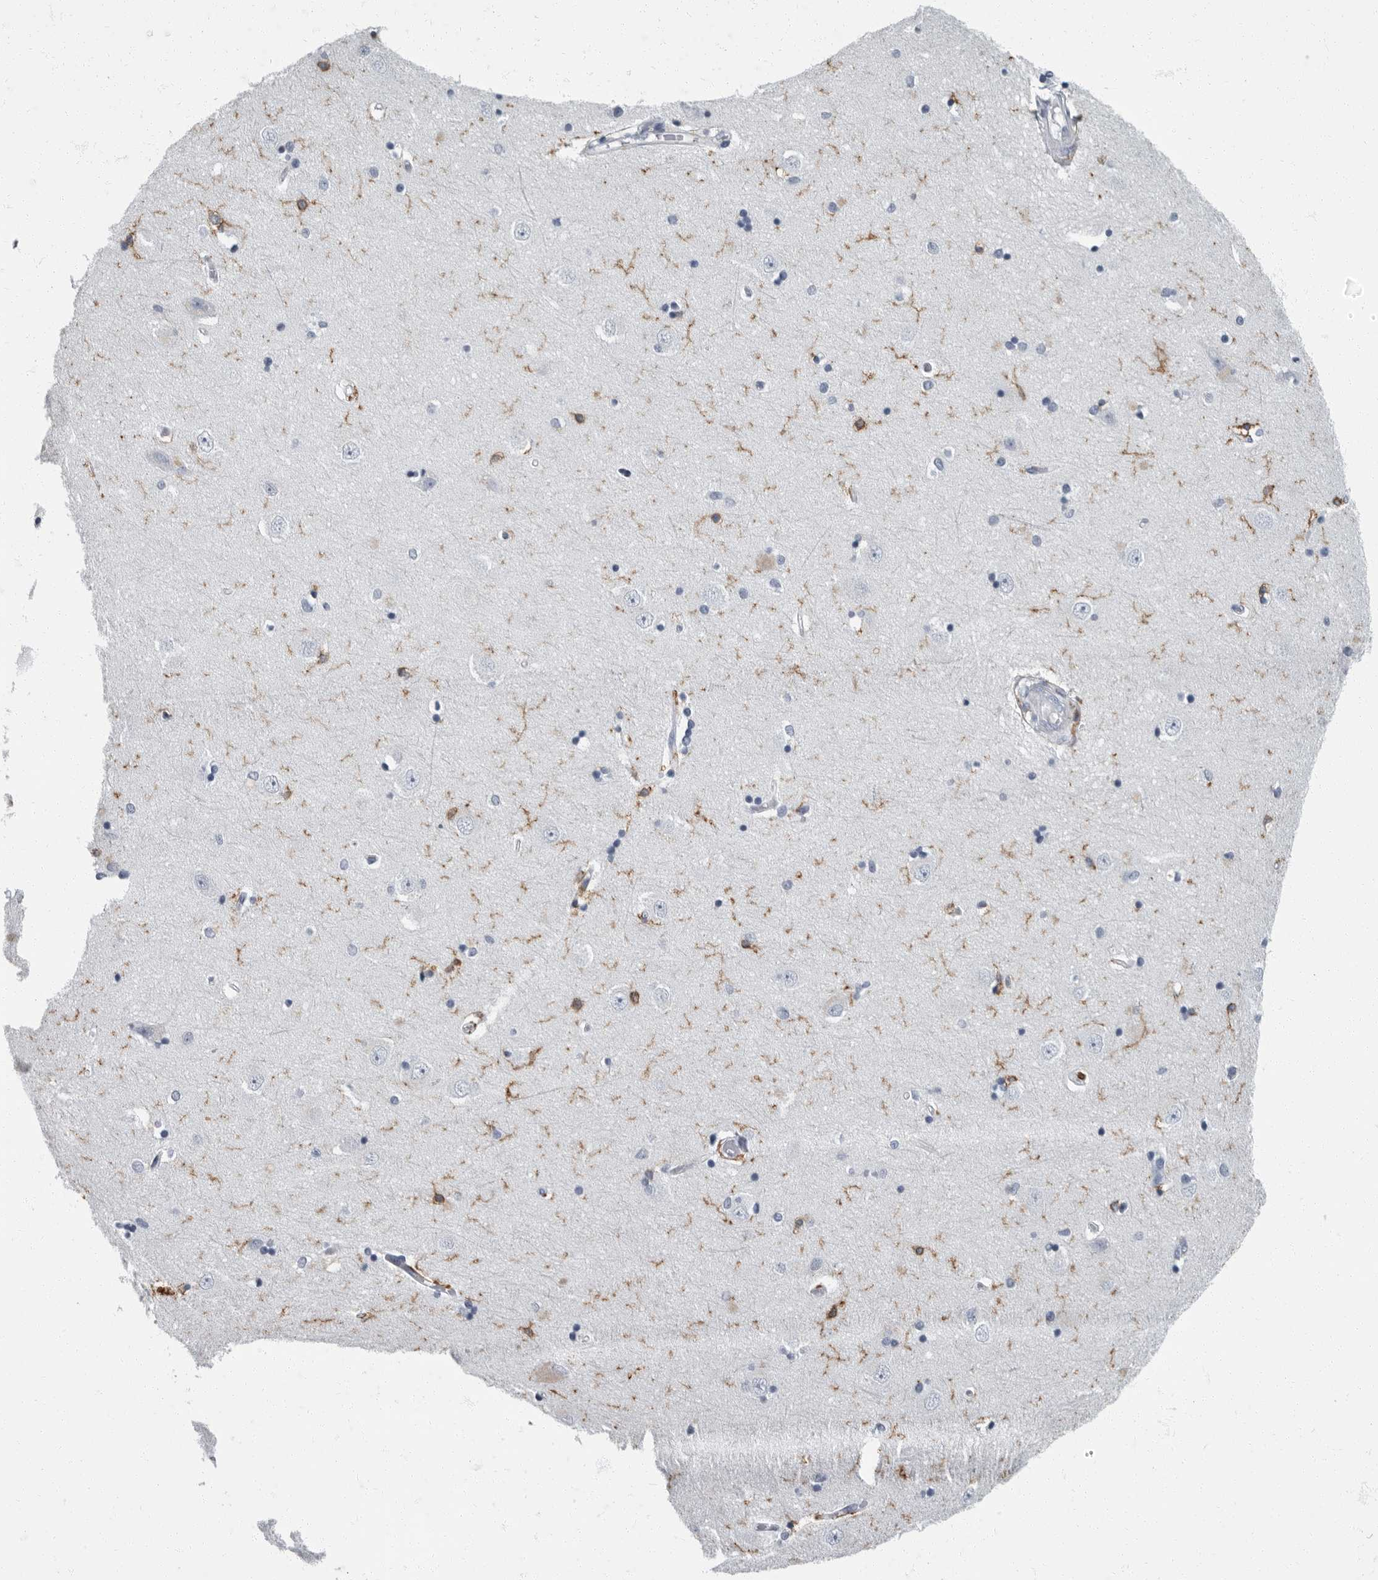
{"staining": {"intensity": "moderate", "quantity": "<25%", "location": "cytoplasmic/membranous"}, "tissue": "hippocampus", "cell_type": "Glial cells", "image_type": "normal", "snomed": [{"axis": "morphology", "description": "Normal tissue, NOS"}, {"axis": "topography", "description": "Hippocampus"}], "caption": "A high-resolution micrograph shows immunohistochemistry staining of unremarkable hippocampus, which displays moderate cytoplasmic/membranous staining in about <25% of glial cells.", "gene": "FCER1G", "patient": {"sex": "male", "age": 45}}